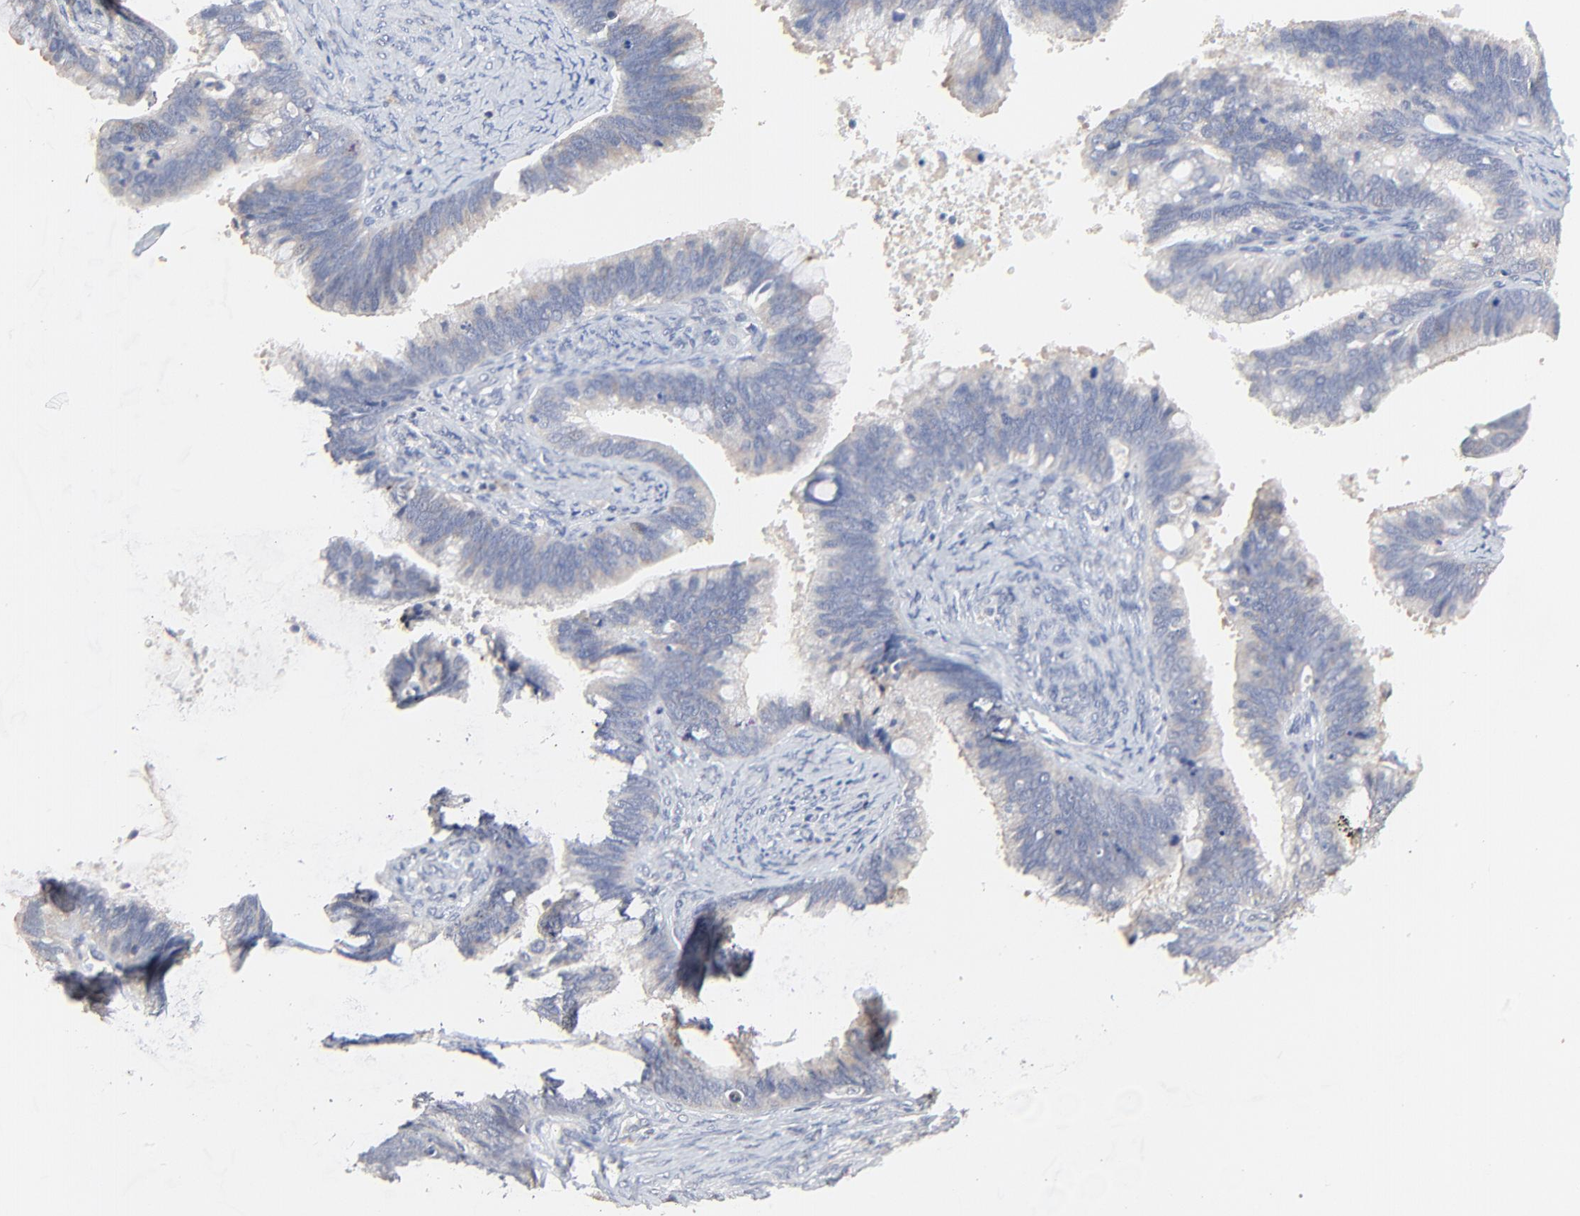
{"staining": {"intensity": "weak", "quantity": ">75%", "location": "cytoplasmic/membranous"}, "tissue": "cervical cancer", "cell_type": "Tumor cells", "image_type": "cancer", "snomed": [{"axis": "morphology", "description": "Adenocarcinoma, NOS"}, {"axis": "topography", "description": "Cervix"}], "caption": "This is an image of immunohistochemistry staining of cervical adenocarcinoma, which shows weak positivity in the cytoplasmic/membranous of tumor cells.", "gene": "FANCB", "patient": {"sex": "female", "age": 47}}